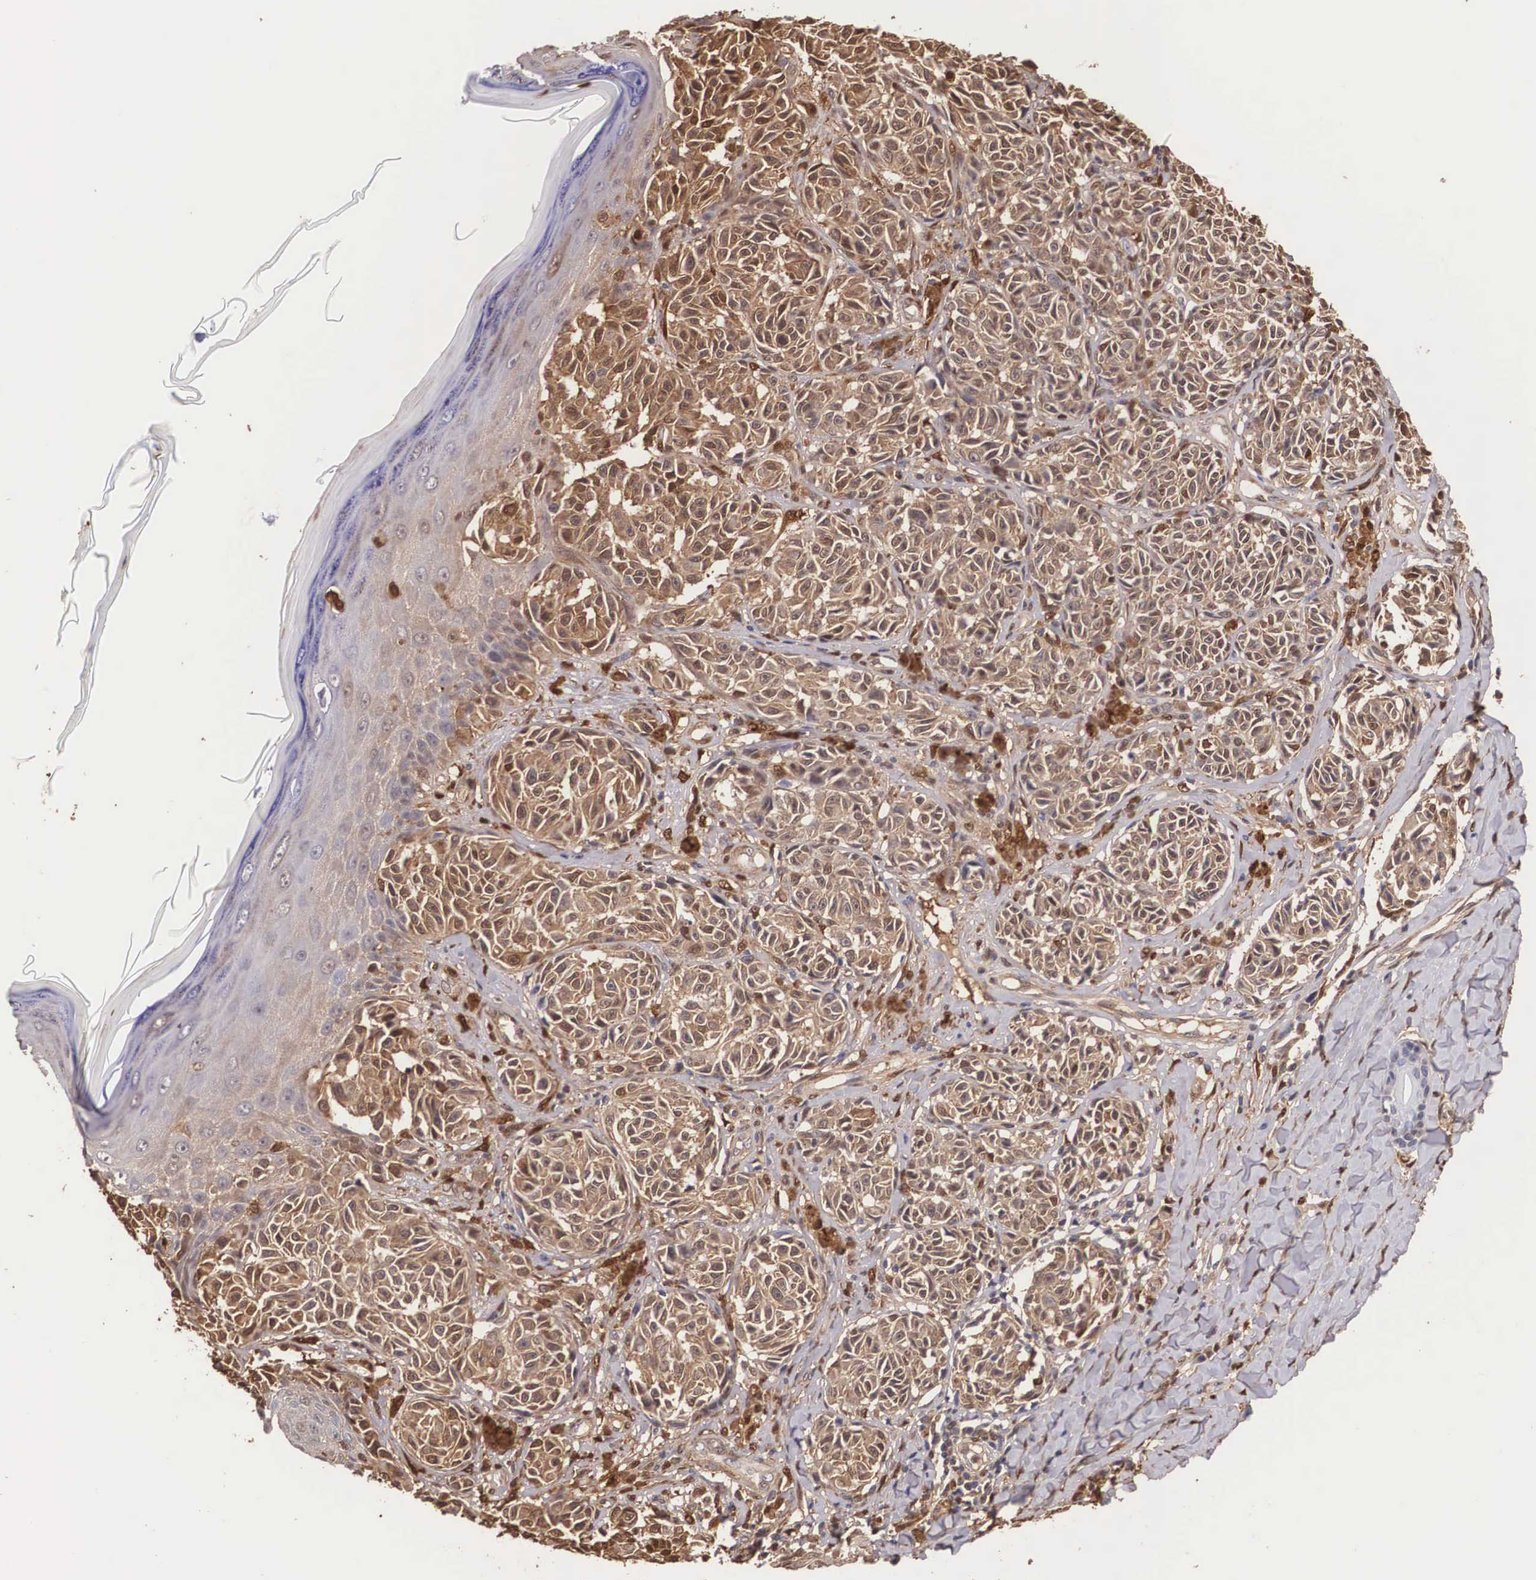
{"staining": {"intensity": "moderate", "quantity": ">75%", "location": "cytoplasmic/membranous"}, "tissue": "melanoma", "cell_type": "Tumor cells", "image_type": "cancer", "snomed": [{"axis": "morphology", "description": "Malignant melanoma, NOS"}, {"axis": "topography", "description": "Skin"}], "caption": "IHC (DAB (3,3'-diaminobenzidine)) staining of melanoma shows moderate cytoplasmic/membranous protein positivity in approximately >75% of tumor cells.", "gene": "LGALS1", "patient": {"sex": "male", "age": 49}}